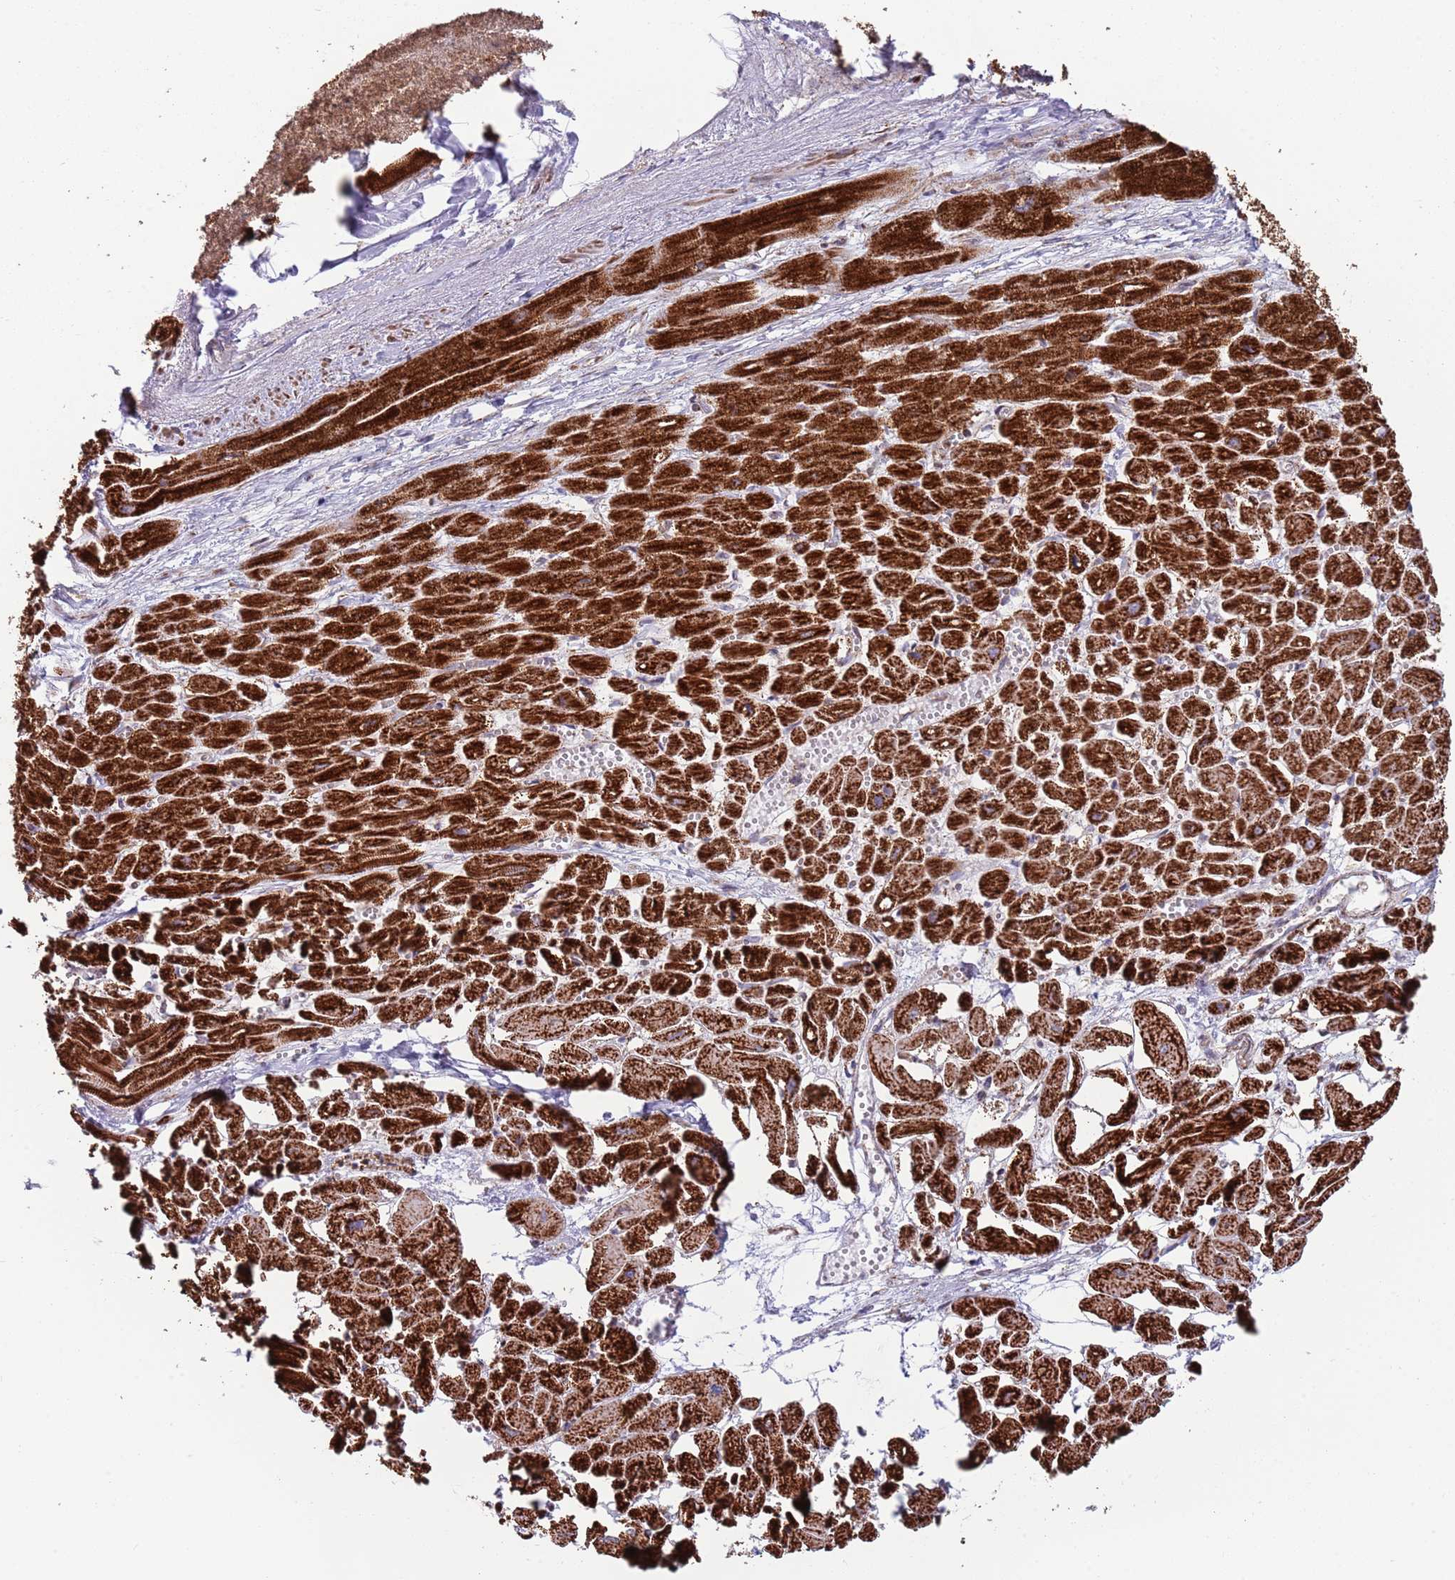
{"staining": {"intensity": "strong", "quantity": ">75%", "location": "cytoplasmic/membranous"}, "tissue": "heart muscle", "cell_type": "Cardiomyocytes", "image_type": "normal", "snomed": [{"axis": "morphology", "description": "Normal tissue, NOS"}, {"axis": "topography", "description": "Heart"}], "caption": "Immunohistochemistry (IHC) image of unremarkable heart muscle: heart muscle stained using IHC reveals high levels of strong protein expression localized specifically in the cytoplasmic/membranous of cardiomyocytes, appearing as a cytoplasmic/membranous brown color.", "gene": "ATP5PD", "patient": {"sex": "male", "age": 54}}